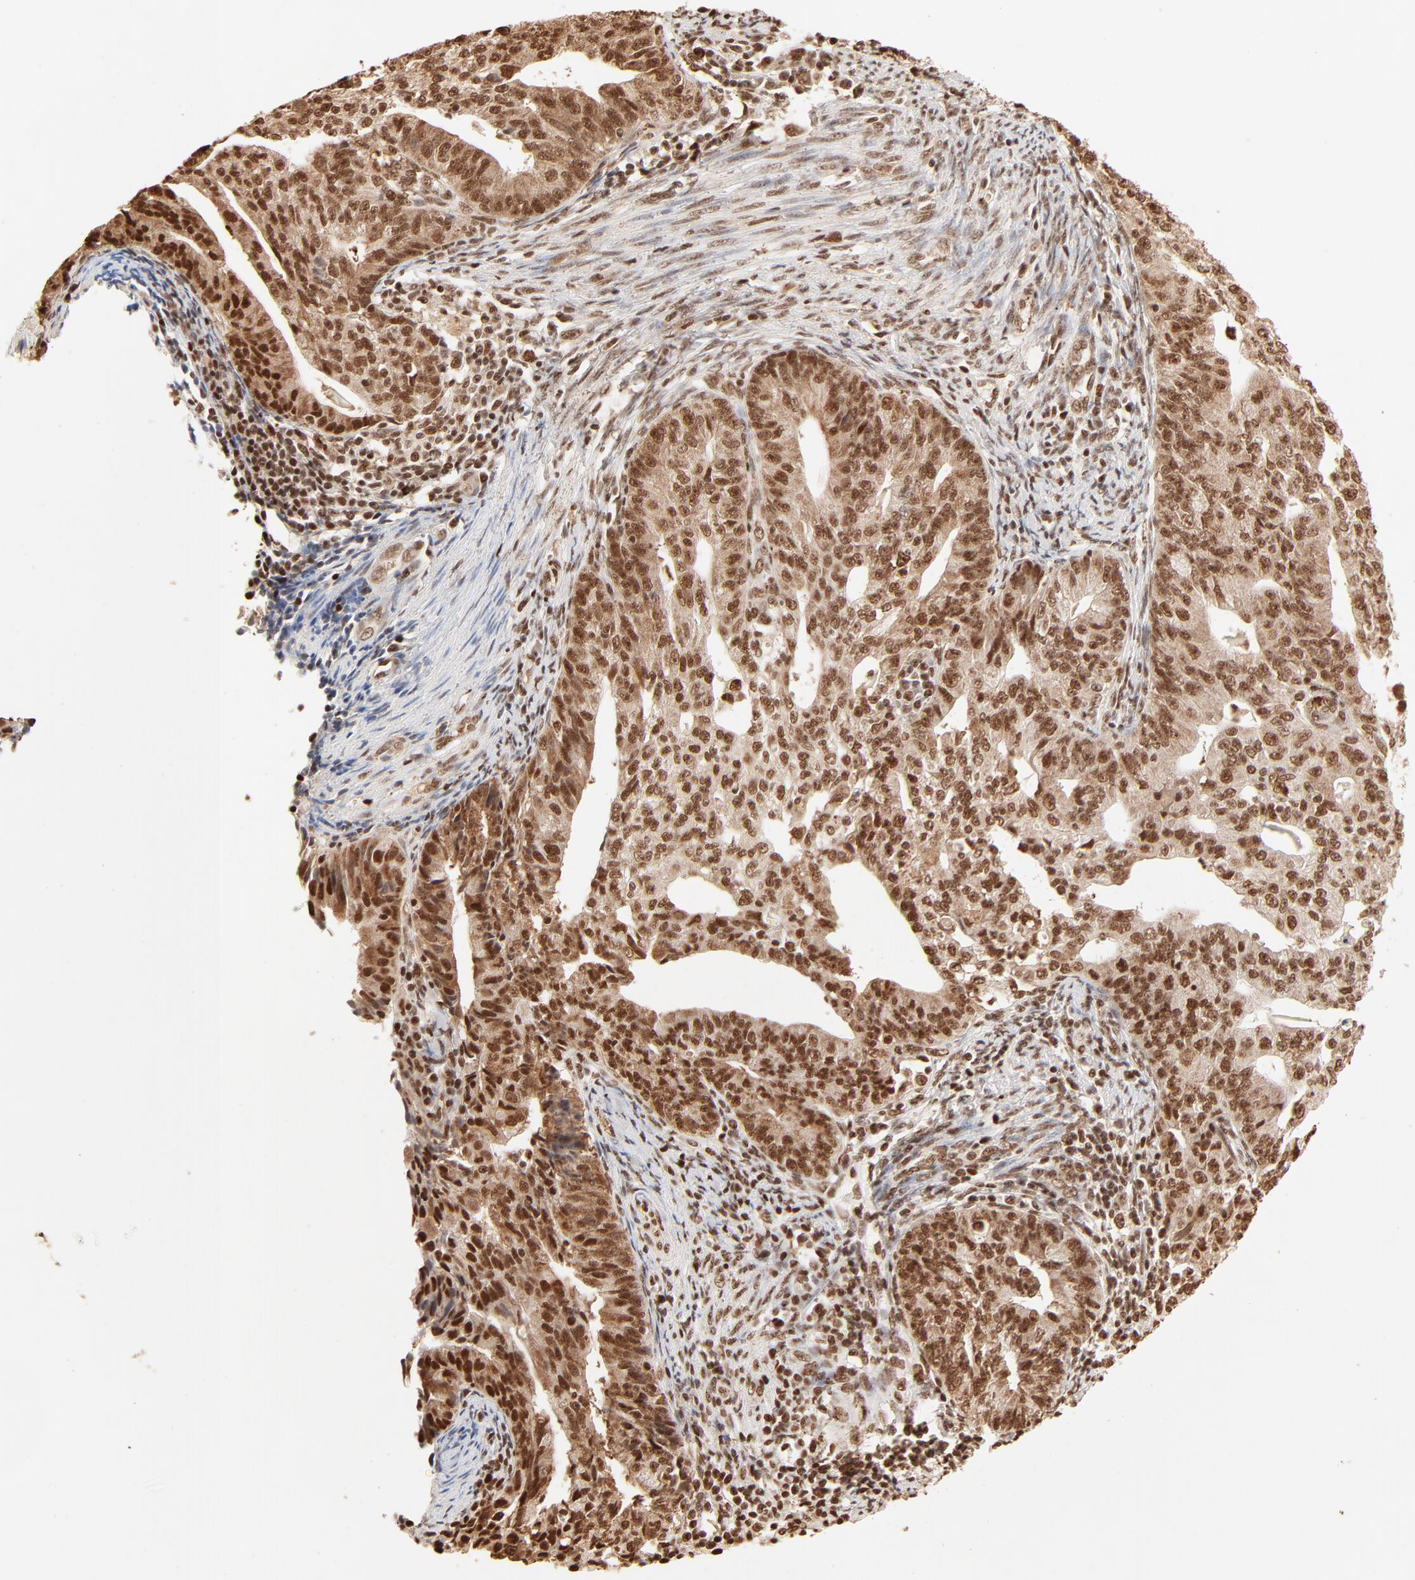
{"staining": {"intensity": "strong", "quantity": ">75%", "location": "cytoplasmic/membranous,nuclear"}, "tissue": "endometrial cancer", "cell_type": "Tumor cells", "image_type": "cancer", "snomed": [{"axis": "morphology", "description": "Adenocarcinoma, NOS"}, {"axis": "topography", "description": "Endometrium"}], "caption": "DAB immunohistochemical staining of endometrial cancer displays strong cytoplasmic/membranous and nuclear protein expression in approximately >75% of tumor cells. (IHC, brightfield microscopy, high magnification).", "gene": "FAM50A", "patient": {"sex": "female", "age": 56}}